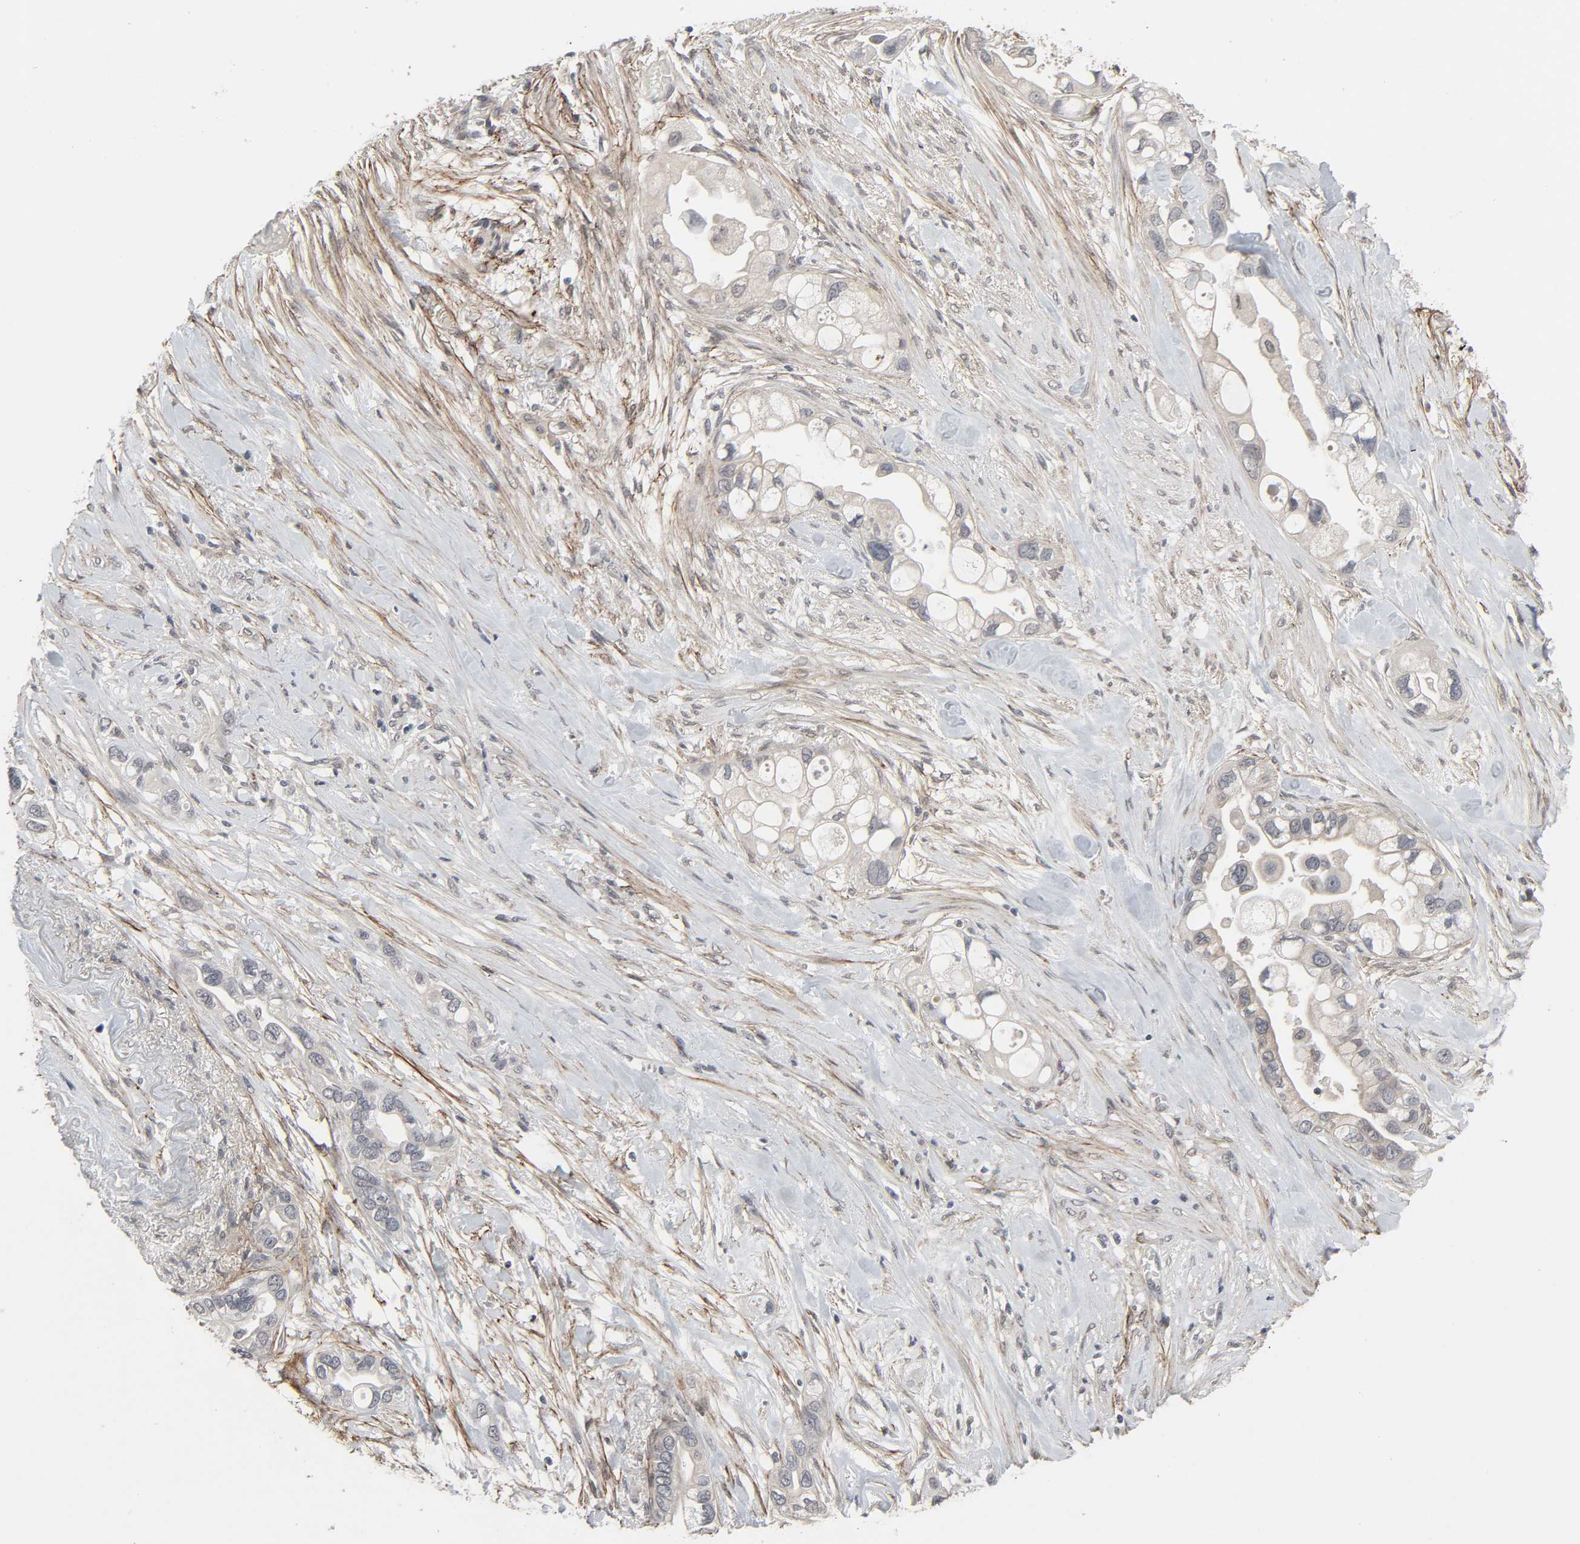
{"staining": {"intensity": "negative", "quantity": "none", "location": "none"}, "tissue": "pancreatic cancer", "cell_type": "Tumor cells", "image_type": "cancer", "snomed": [{"axis": "morphology", "description": "Adenocarcinoma, NOS"}, {"axis": "topography", "description": "Pancreas"}], "caption": "Immunohistochemistry (IHC) photomicrograph of pancreatic cancer stained for a protein (brown), which exhibits no expression in tumor cells.", "gene": "ZNF222", "patient": {"sex": "female", "age": 77}}